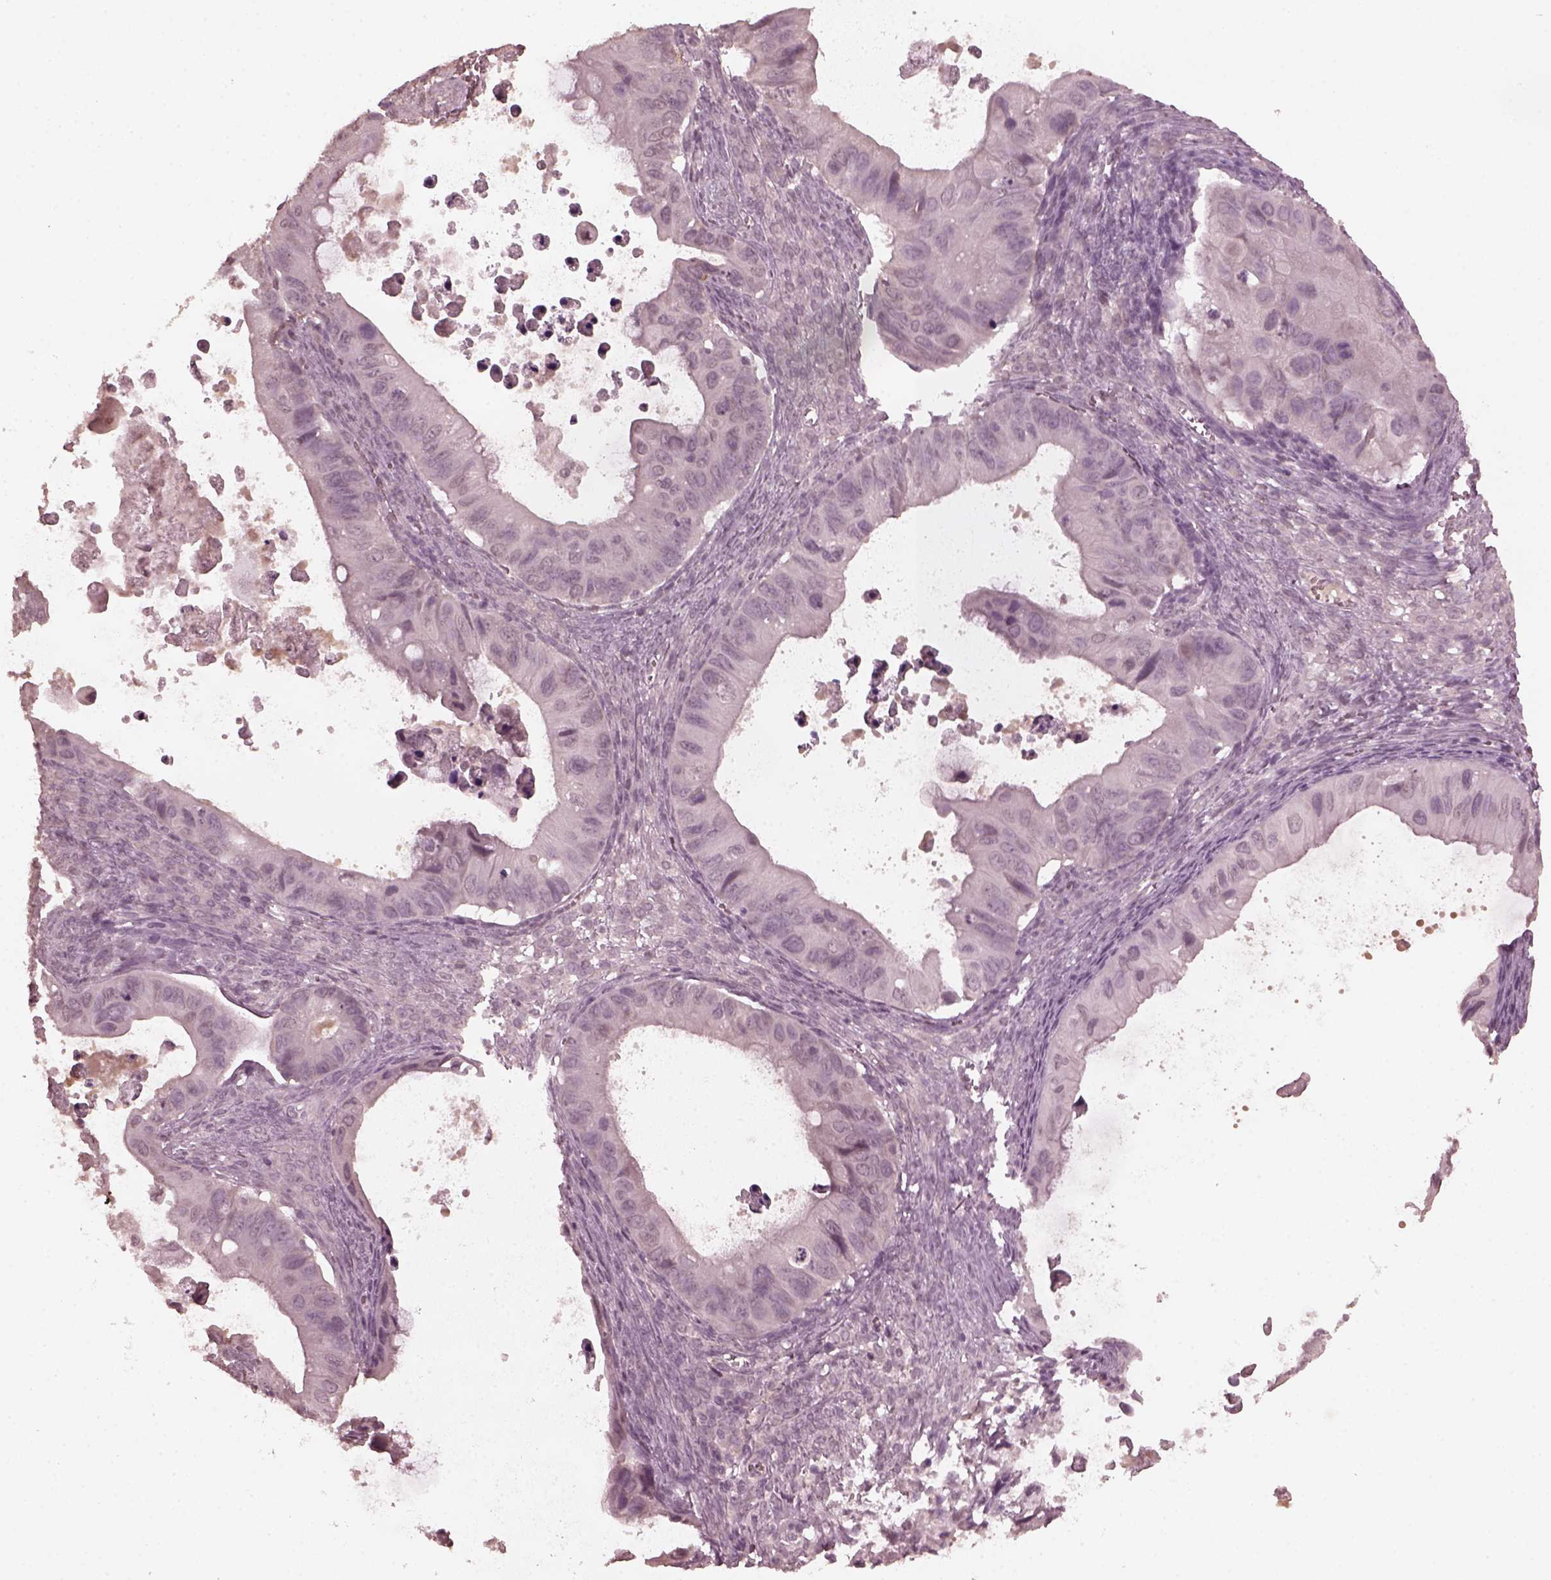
{"staining": {"intensity": "negative", "quantity": "none", "location": "none"}, "tissue": "ovarian cancer", "cell_type": "Tumor cells", "image_type": "cancer", "snomed": [{"axis": "morphology", "description": "Cystadenocarcinoma, mucinous, NOS"}, {"axis": "topography", "description": "Ovary"}], "caption": "High power microscopy micrograph of an immunohistochemistry (IHC) image of ovarian mucinous cystadenocarcinoma, revealing no significant staining in tumor cells.", "gene": "KRT79", "patient": {"sex": "female", "age": 64}}